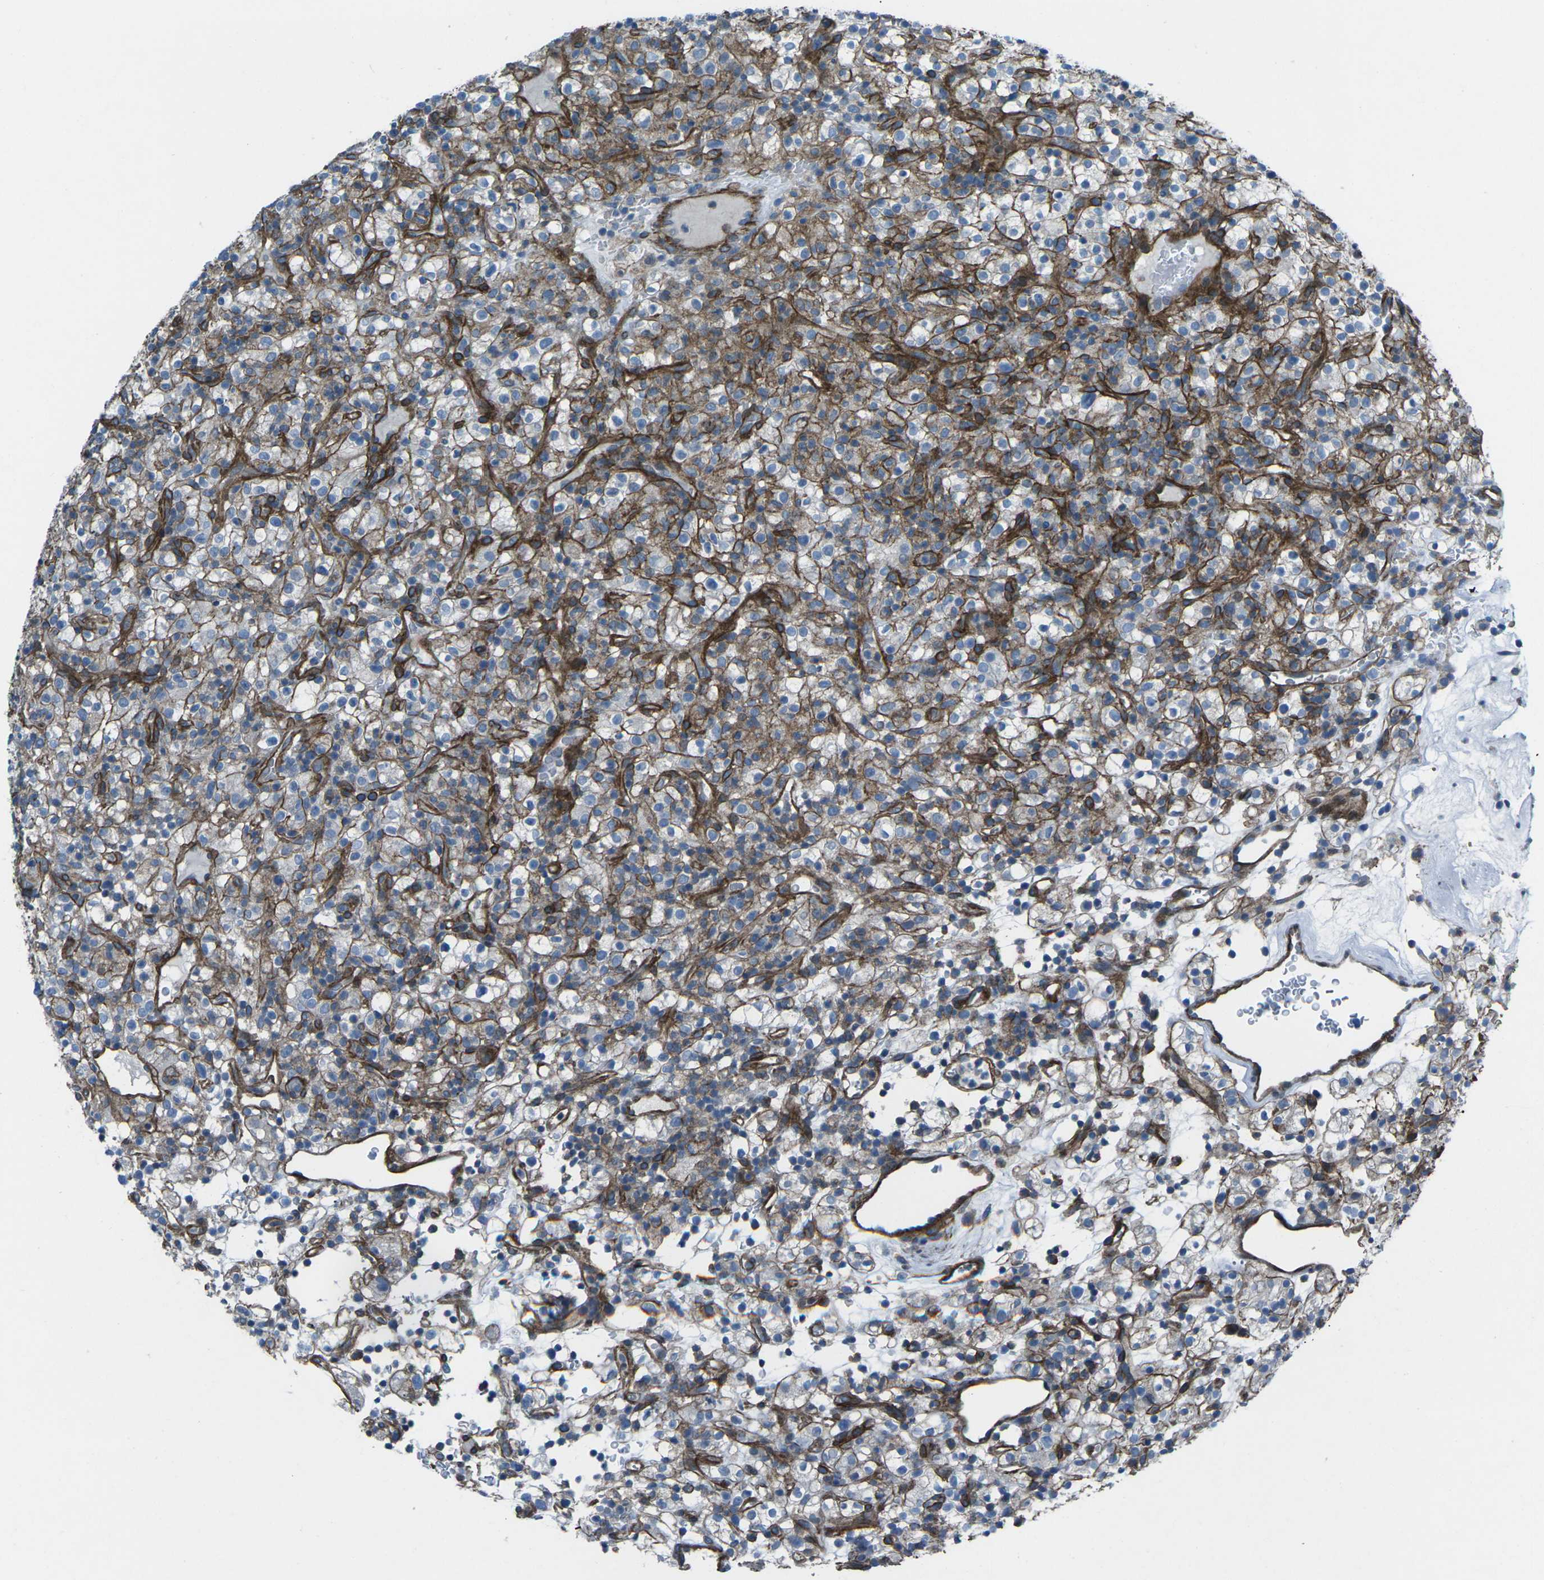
{"staining": {"intensity": "moderate", "quantity": ">75%", "location": "cytoplasmic/membranous"}, "tissue": "renal cancer", "cell_type": "Tumor cells", "image_type": "cancer", "snomed": [{"axis": "morphology", "description": "Normal tissue, NOS"}, {"axis": "morphology", "description": "Adenocarcinoma, NOS"}, {"axis": "topography", "description": "Kidney"}], "caption": "A histopathology image of adenocarcinoma (renal) stained for a protein demonstrates moderate cytoplasmic/membranous brown staining in tumor cells.", "gene": "UTRN", "patient": {"sex": "female", "age": 72}}